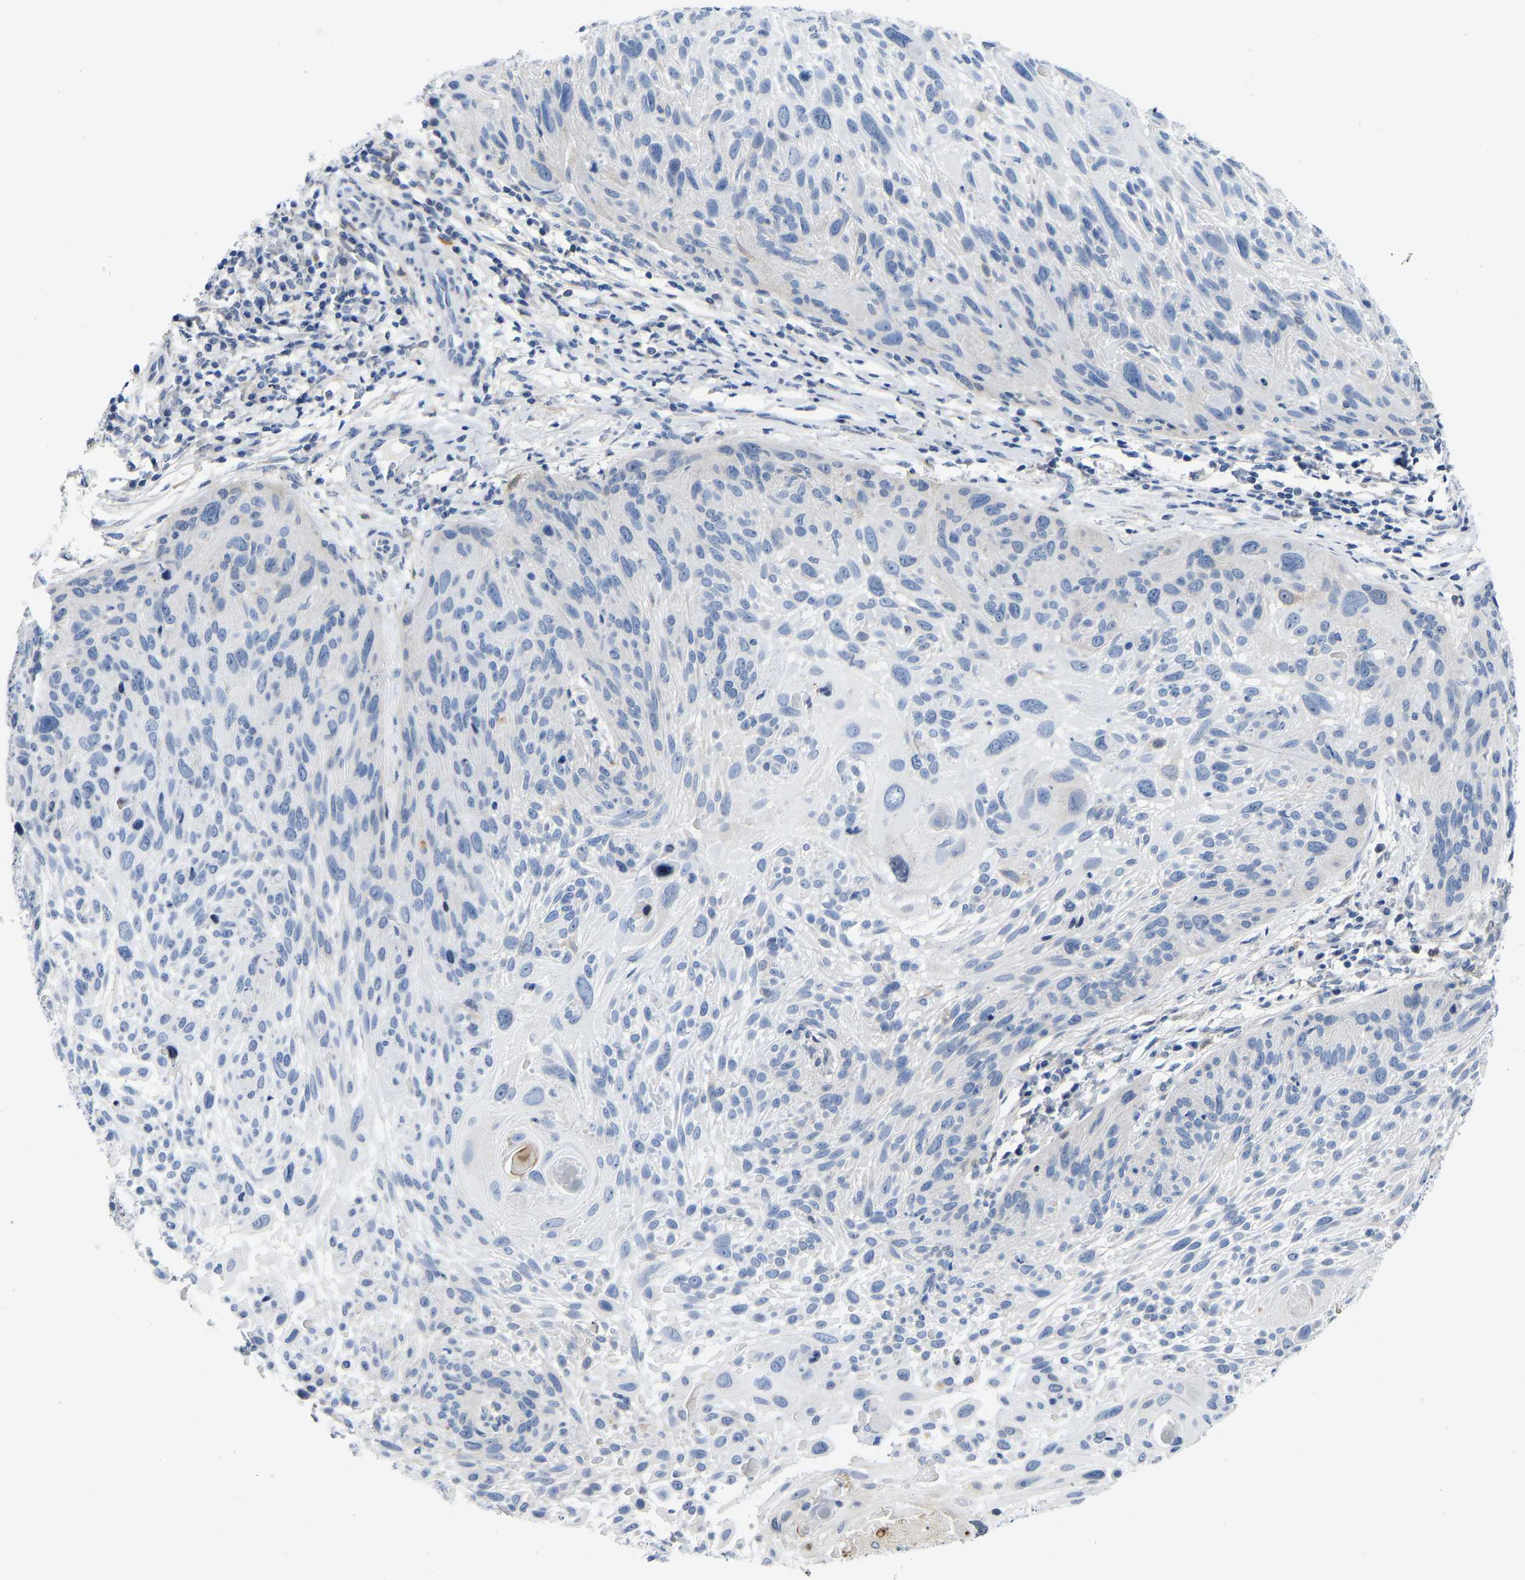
{"staining": {"intensity": "negative", "quantity": "none", "location": "none"}, "tissue": "cervical cancer", "cell_type": "Tumor cells", "image_type": "cancer", "snomed": [{"axis": "morphology", "description": "Squamous cell carcinoma, NOS"}, {"axis": "topography", "description": "Cervix"}], "caption": "A high-resolution image shows immunohistochemistry staining of cervical squamous cell carcinoma, which displays no significant positivity in tumor cells.", "gene": "ABTB2", "patient": {"sex": "female", "age": 51}}